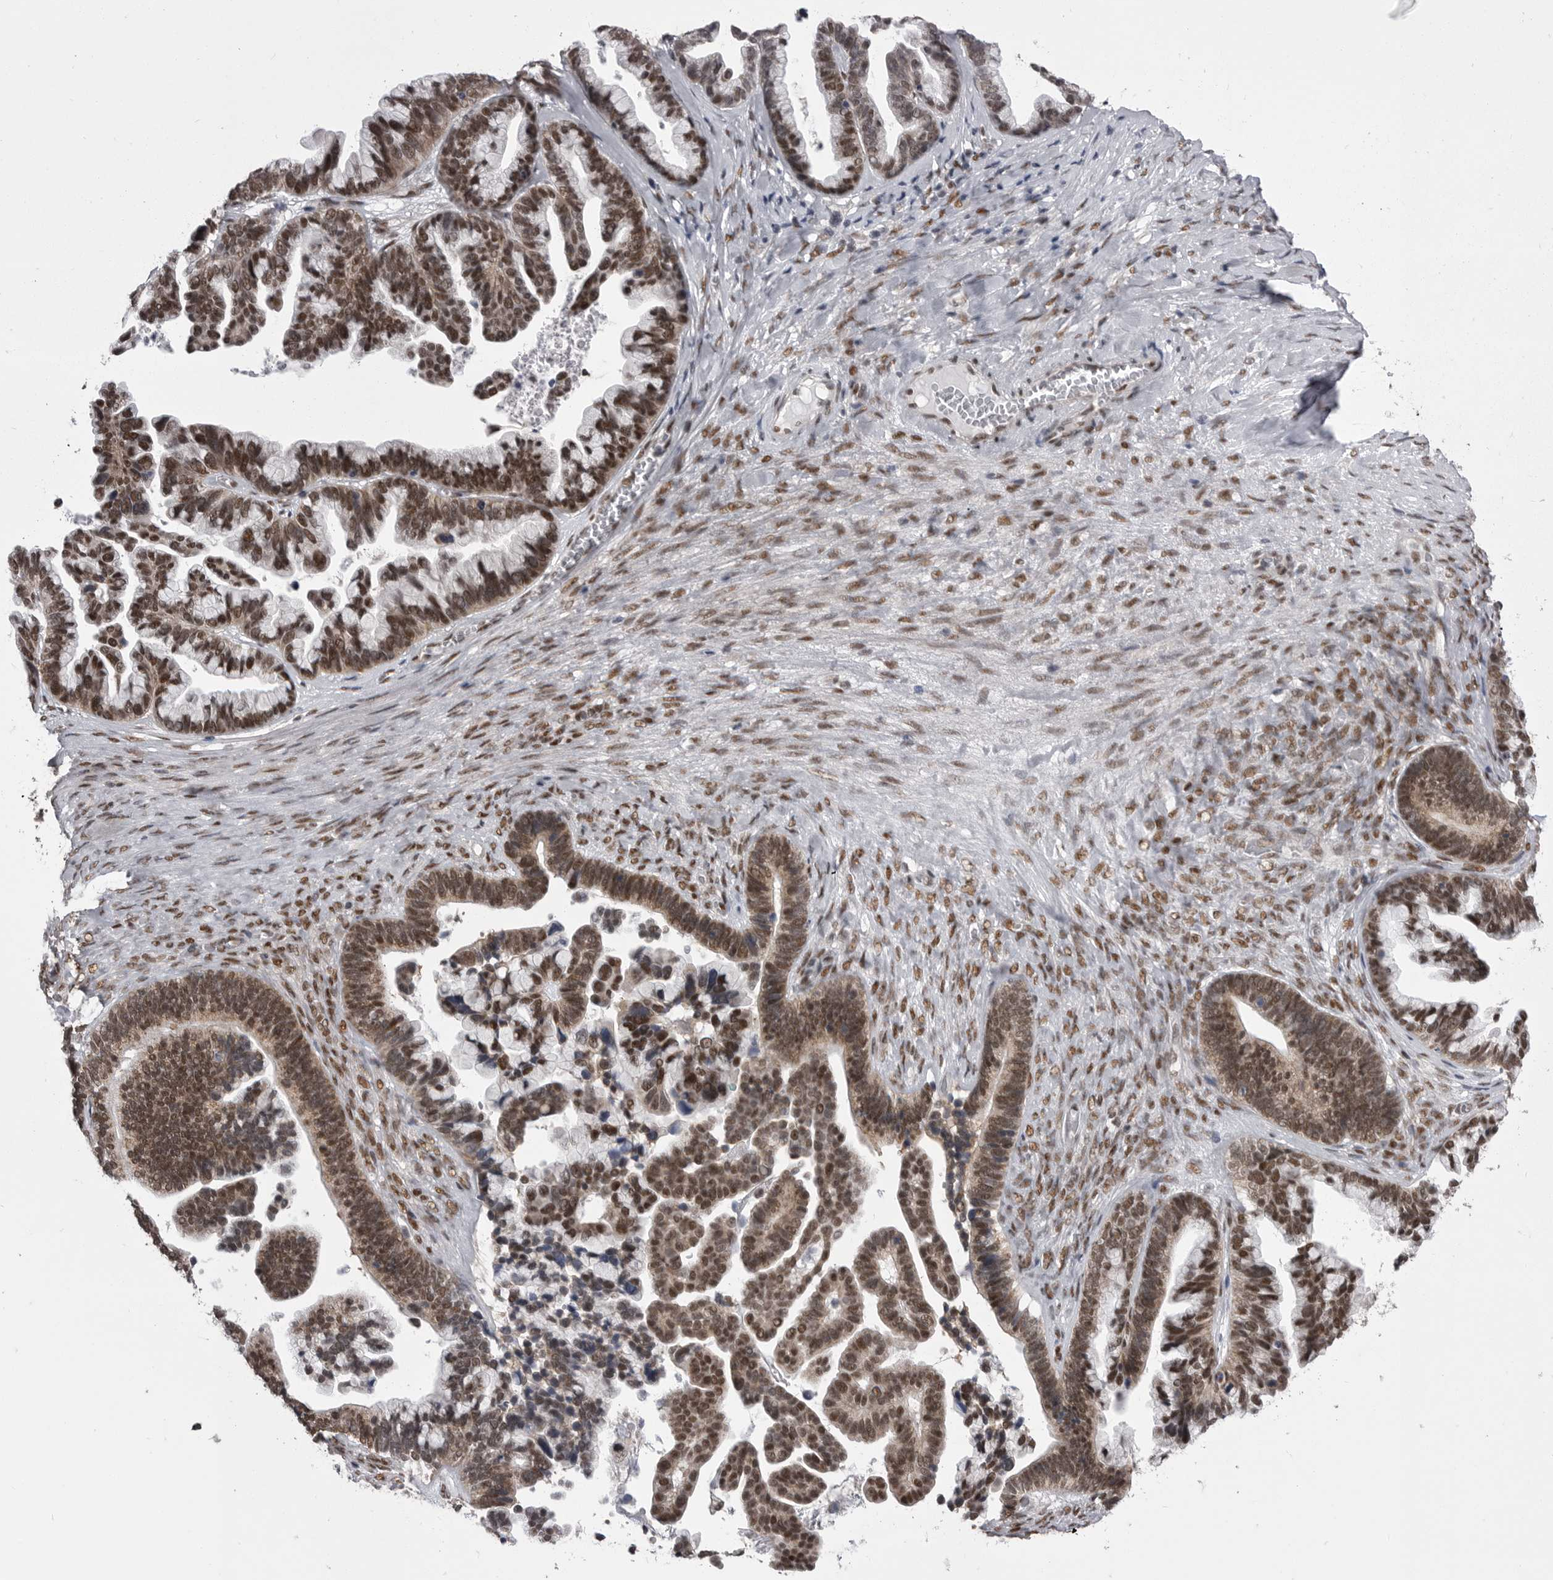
{"staining": {"intensity": "moderate", "quantity": ">75%", "location": "nuclear"}, "tissue": "ovarian cancer", "cell_type": "Tumor cells", "image_type": "cancer", "snomed": [{"axis": "morphology", "description": "Cystadenocarcinoma, serous, NOS"}, {"axis": "topography", "description": "Ovary"}], "caption": "Human serous cystadenocarcinoma (ovarian) stained with a protein marker displays moderate staining in tumor cells.", "gene": "MEPCE", "patient": {"sex": "female", "age": 56}}